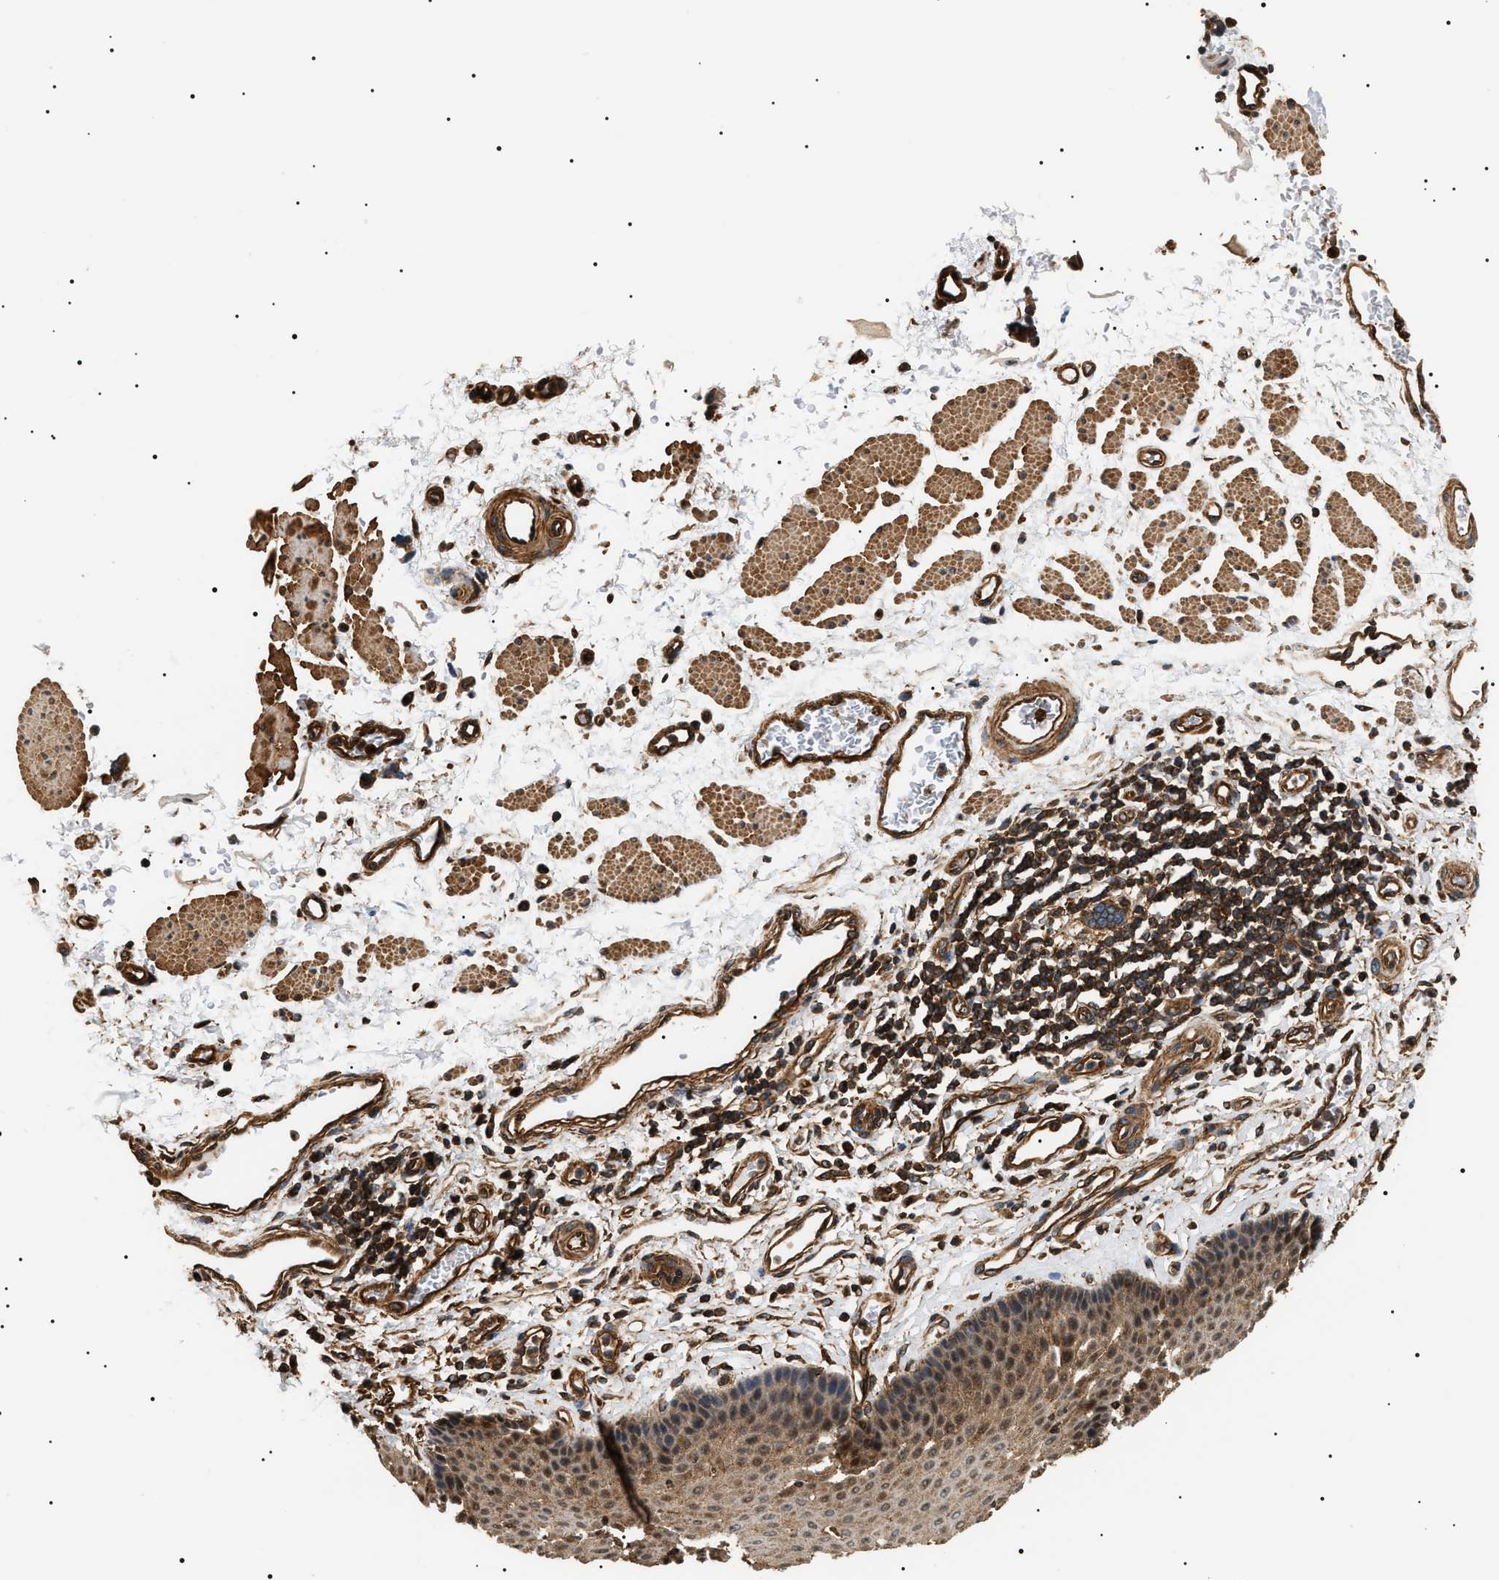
{"staining": {"intensity": "moderate", "quantity": ">75%", "location": "cytoplasmic/membranous,nuclear"}, "tissue": "esophagus", "cell_type": "Squamous epithelial cells", "image_type": "normal", "snomed": [{"axis": "morphology", "description": "Normal tissue, NOS"}, {"axis": "topography", "description": "Esophagus"}], "caption": "About >75% of squamous epithelial cells in benign esophagus show moderate cytoplasmic/membranous,nuclear protein expression as visualized by brown immunohistochemical staining.", "gene": "SH3GLB2", "patient": {"sex": "male", "age": 54}}